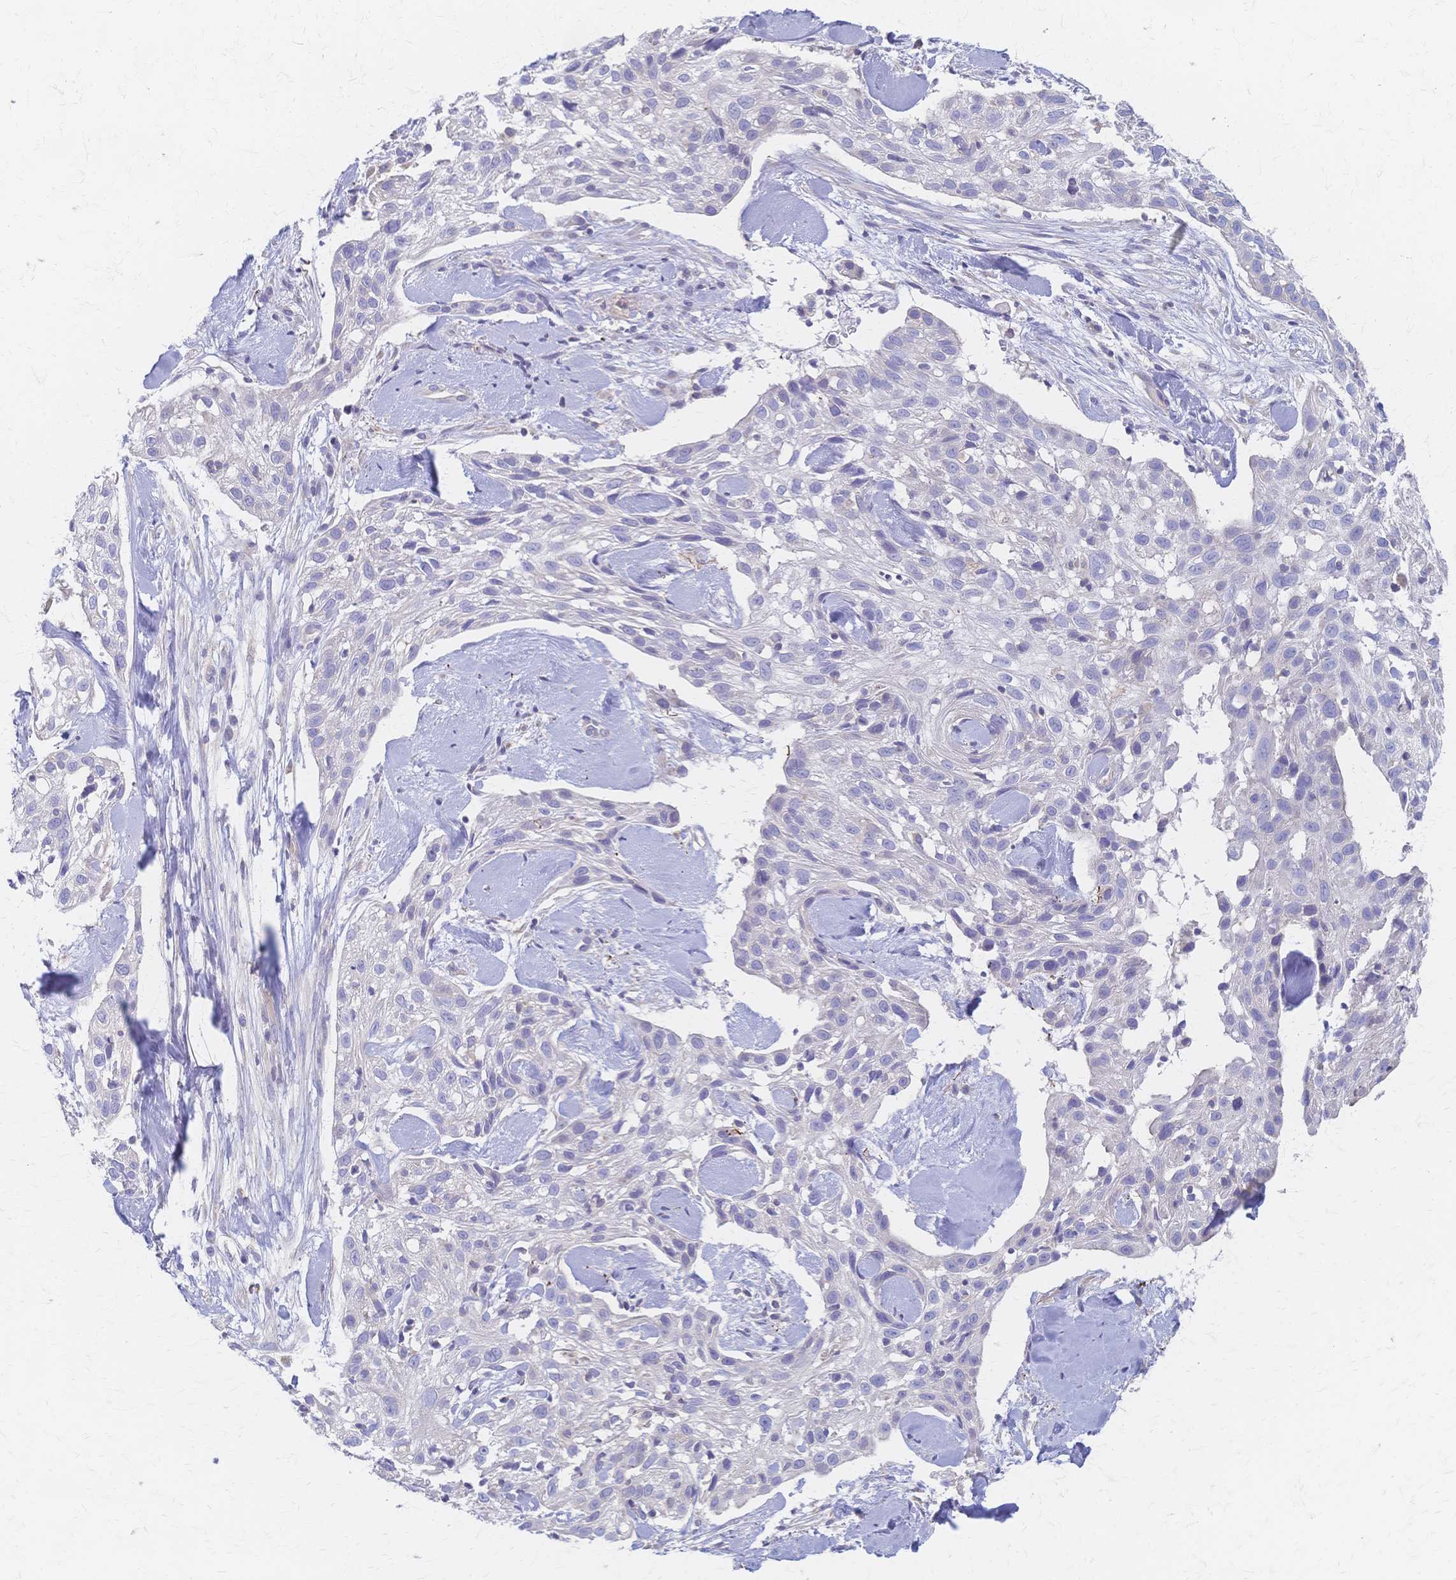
{"staining": {"intensity": "negative", "quantity": "none", "location": "none"}, "tissue": "skin cancer", "cell_type": "Tumor cells", "image_type": "cancer", "snomed": [{"axis": "morphology", "description": "Squamous cell carcinoma, NOS"}, {"axis": "topography", "description": "Skin"}], "caption": "High power microscopy photomicrograph of an immunohistochemistry (IHC) micrograph of skin cancer (squamous cell carcinoma), revealing no significant expression in tumor cells.", "gene": "CYB5A", "patient": {"sex": "male", "age": 82}}